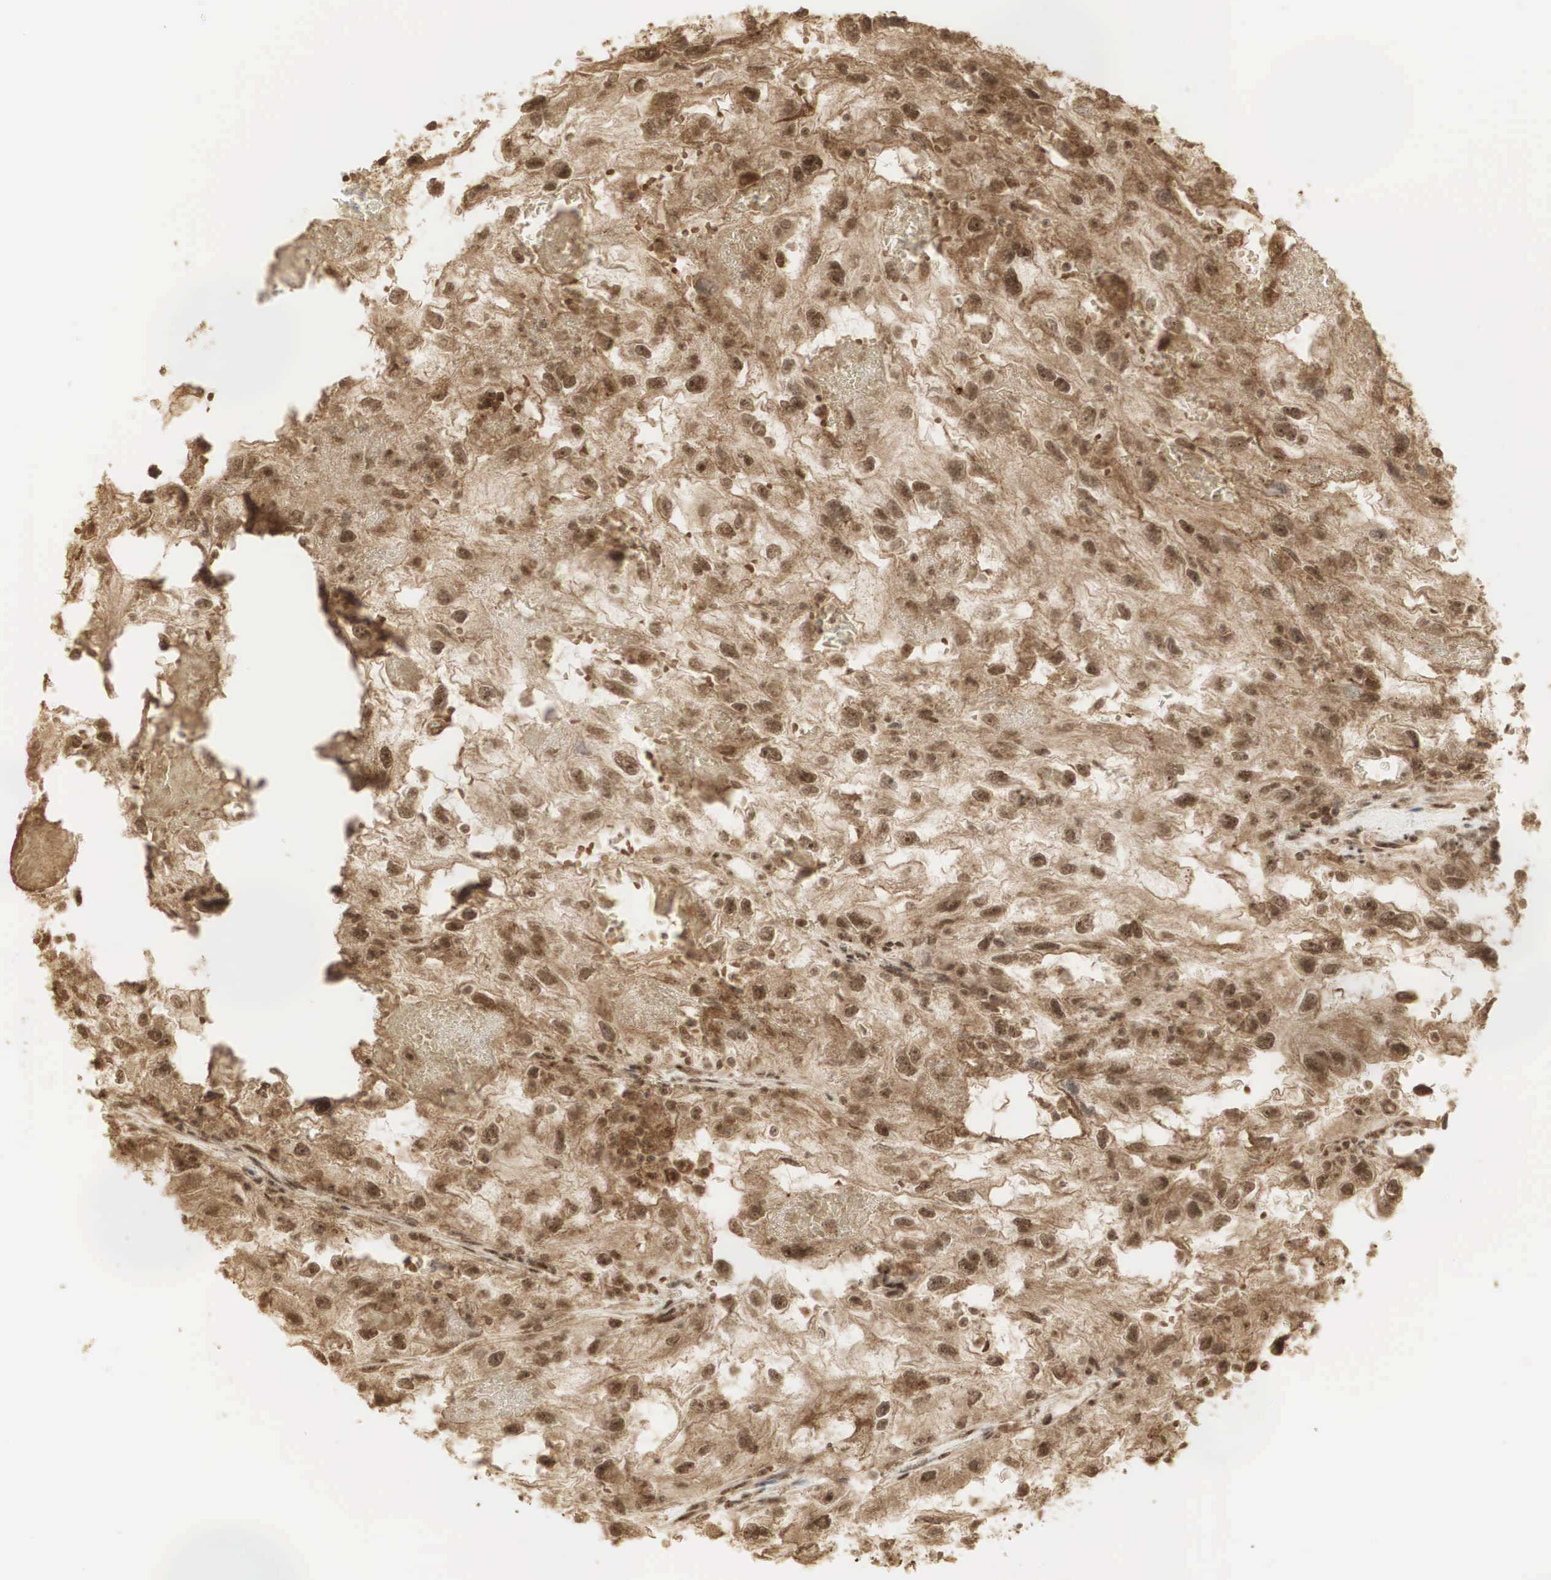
{"staining": {"intensity": "strong", "quantity": ">75%", "location": "cytoplasmic/membranous,nuclear"}, "tissue": "renal cancer", "cell_type": "Tumor cells", "image_type": "cancer", "snomed": [{"axis": "morphology", "description": "Normal tissue, NOS"}, {"axis": "morphology", "description": "Adenocarcinoma, NOS"}, {"axis": "topography", "description": "Kidney"}], "caption": "Renal cancer stained with DAB (3,3'-diaminobenzidine) immunohistochemistry (IHC) demonstrates high levels of strong cytoplasmic/membranous and nuclear expression in approximately >75% of tumor cells. The protein is stained brown, and the nuclei are stained in blue (DAB (3,3'-diaminobenzidine) IHC with brightfield microscopy, high magnification).", "gene": "RNF113A", "patient": {"sex": "male", "age": 71}}